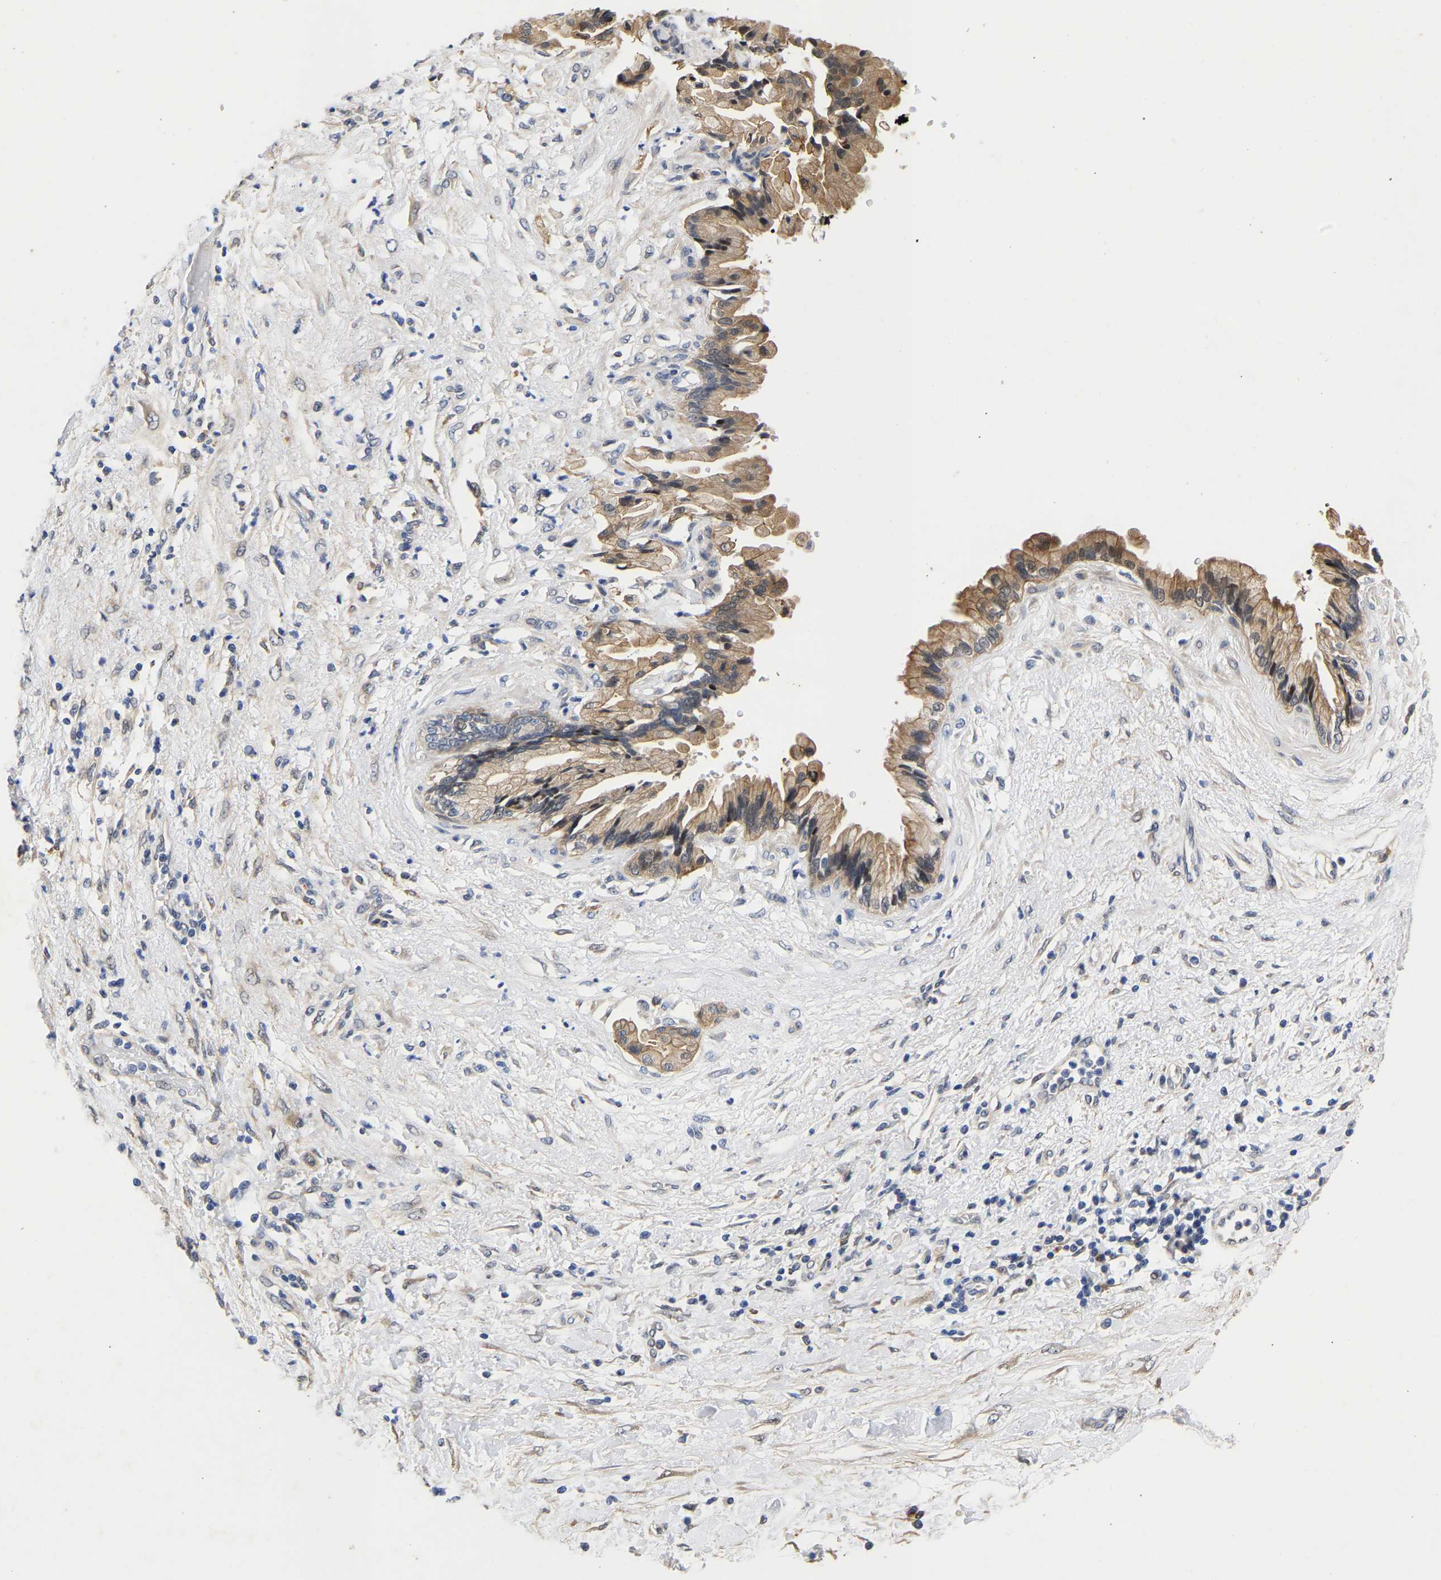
{"staining": {"intensity": "moderate", "quantity": ">75%", "location": "cytoplasmic/membranous"}, "tissue": "pancreatic cancer", "cell_type": "Tumor cells", "image_type": "cancer", "snomed": [{"axis": "morphology", "description": "Adenocarcinoma, NOS"}, {"axis": "topography", "description": "Pancreas"}], "caption": "Immunohistochemical staining of human pancreatic cancer exhibits medium levels of moderate cytoplasmic/membranous protein positivity in about >75% of tumor cells.", "gene": "CCDC6", "patient": {"sex": "female", "age": 60}}